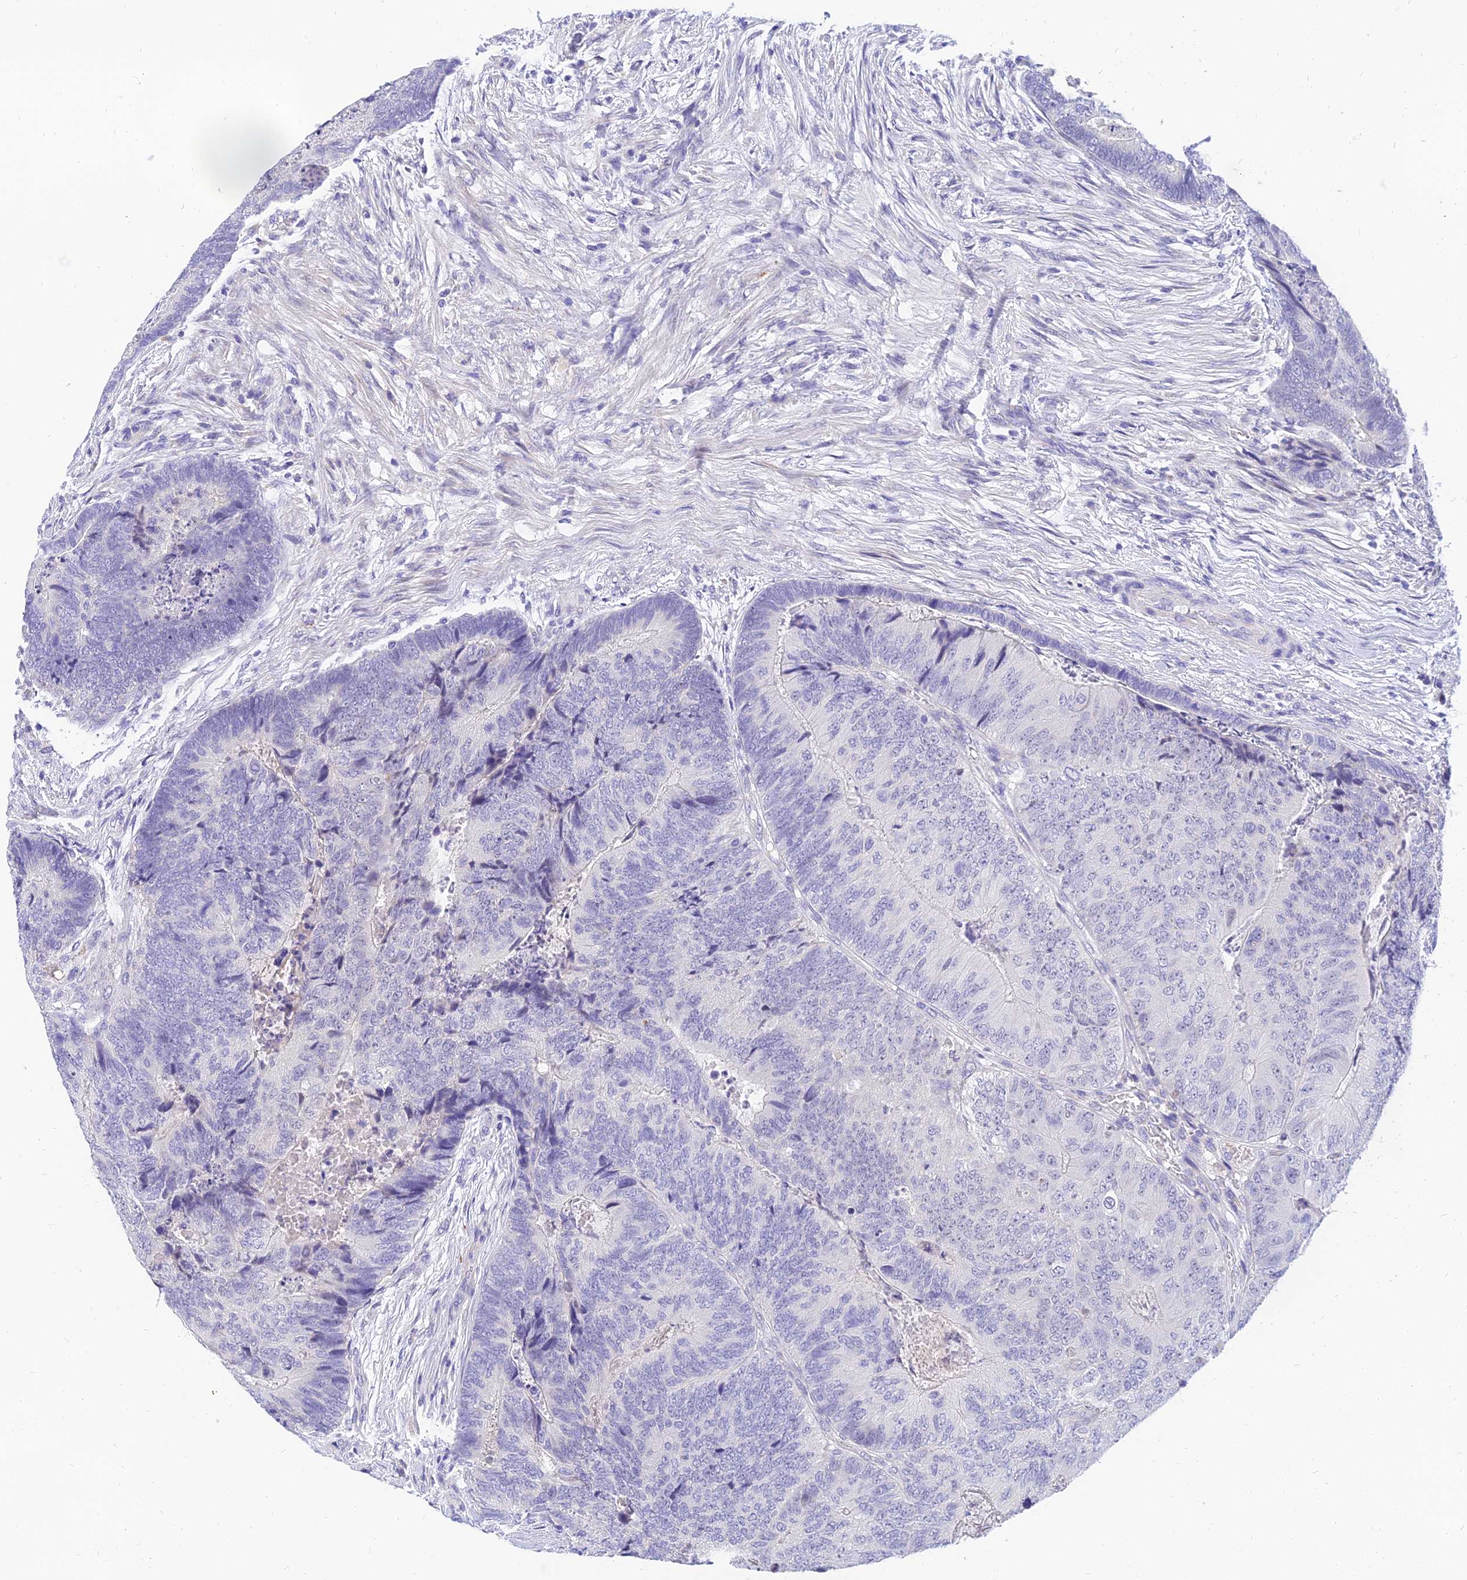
{"staining": {"intensity": "negative", "quantity": "none", "location": "none"}, "tissue": "colorectal cancer", "cell_type": "Tumor cells", "image_type": "cancer", "snomed": [{"axis": "morphology", "description": "Adenocarcinoma, NOS"}, {"axis": "topography", "description": "Colon"}], "caption": "Photomicrograph shows no protein expression in tumor cells of adenocarcinoma (colorectal) tissue.", "gene": "TMEM161B", "patient": {"sex": "female", "age": 67}}